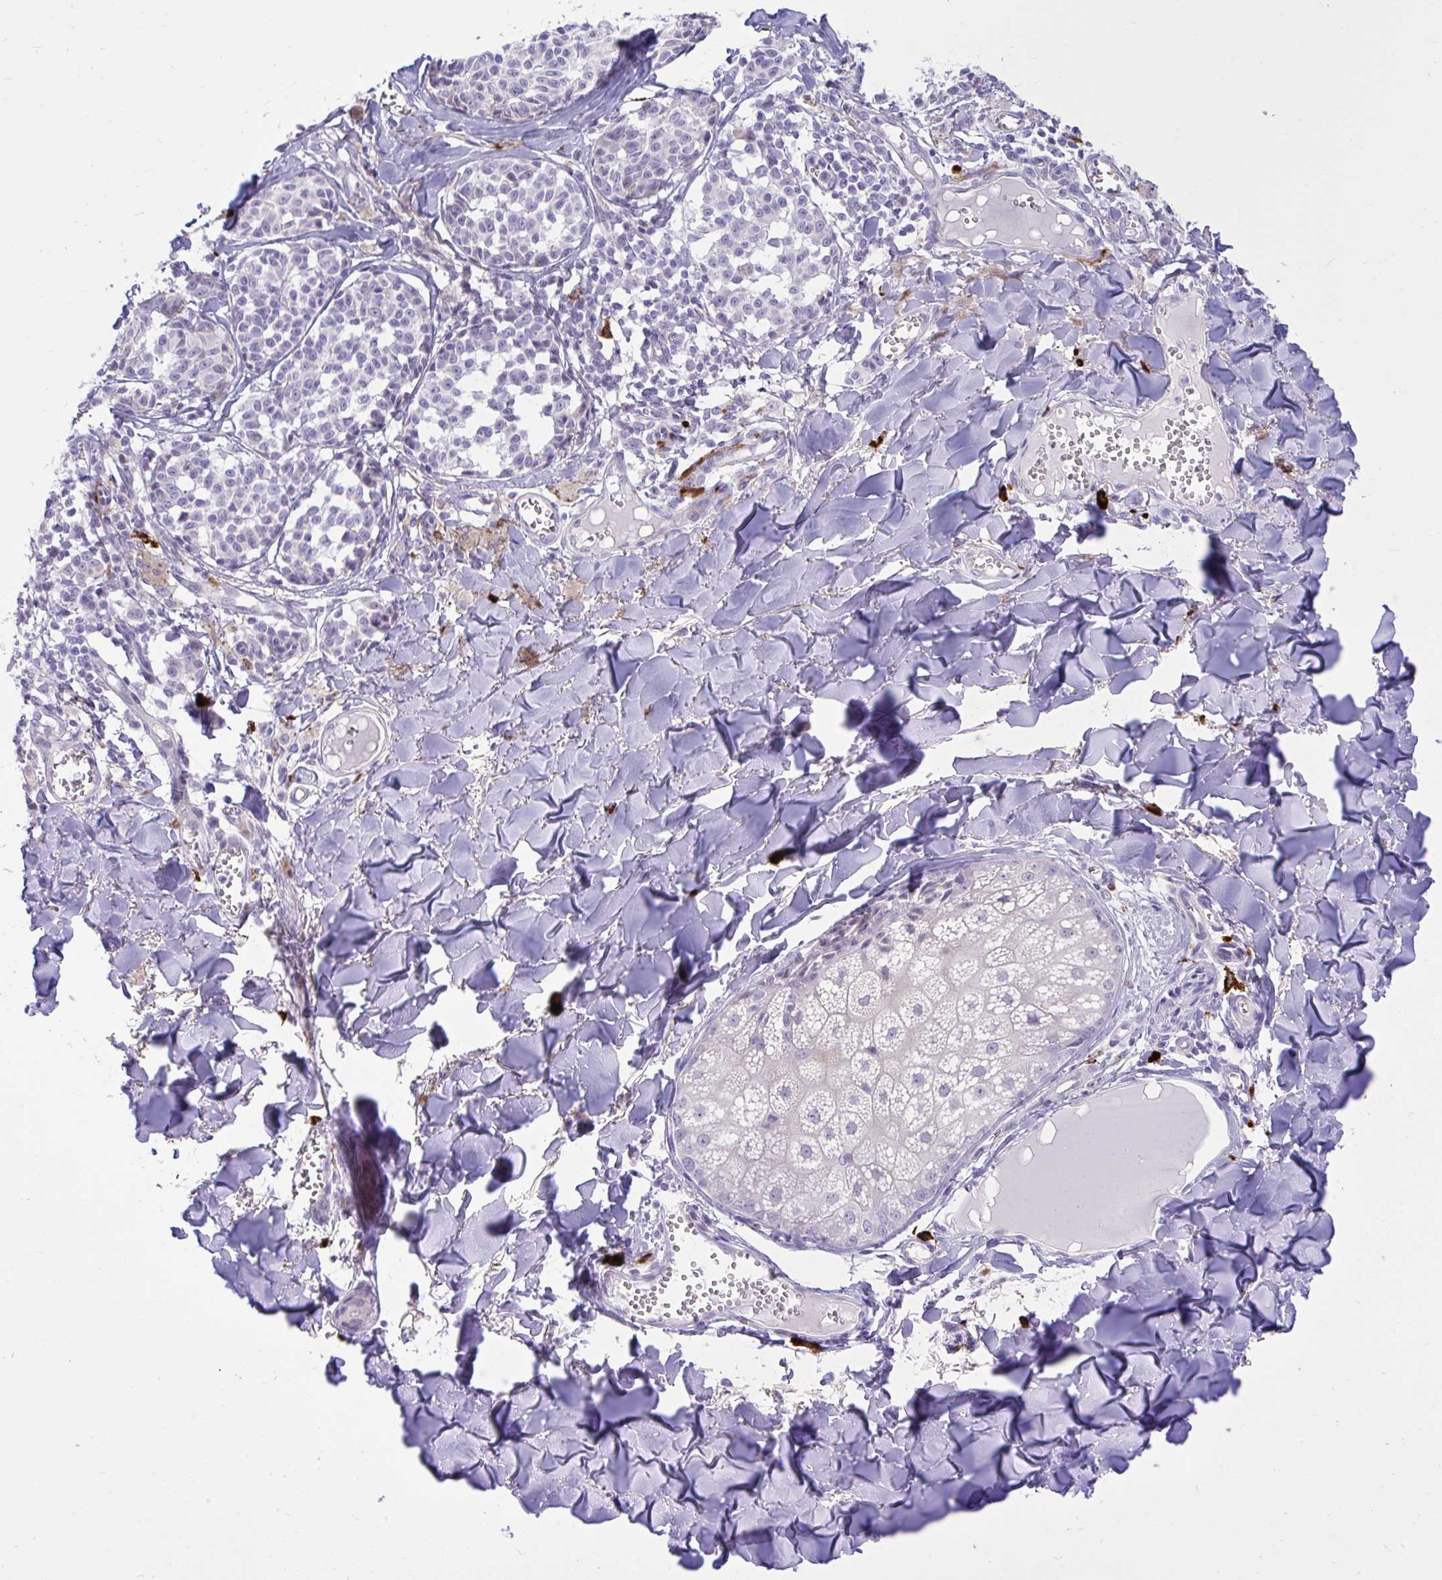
{"staining": {"intensity": "negative", "quantity": "none", "location": "none"}, "tissue": "melanoma", "cell_type": "Tumor cells", "image_type": "cancer", "snomed": [{"axis": "morphology", "description": "Malignant melanoma, NOS"}, {"axis": "topography", "description": "Skin"}], "caption": "High power microscopy photomicrograph of an IHC image of malignant melanoma, revealing no significant staining in tumor cells.", "gene": "SPAG1", "patient": {"sex": "female", "age": 43}}